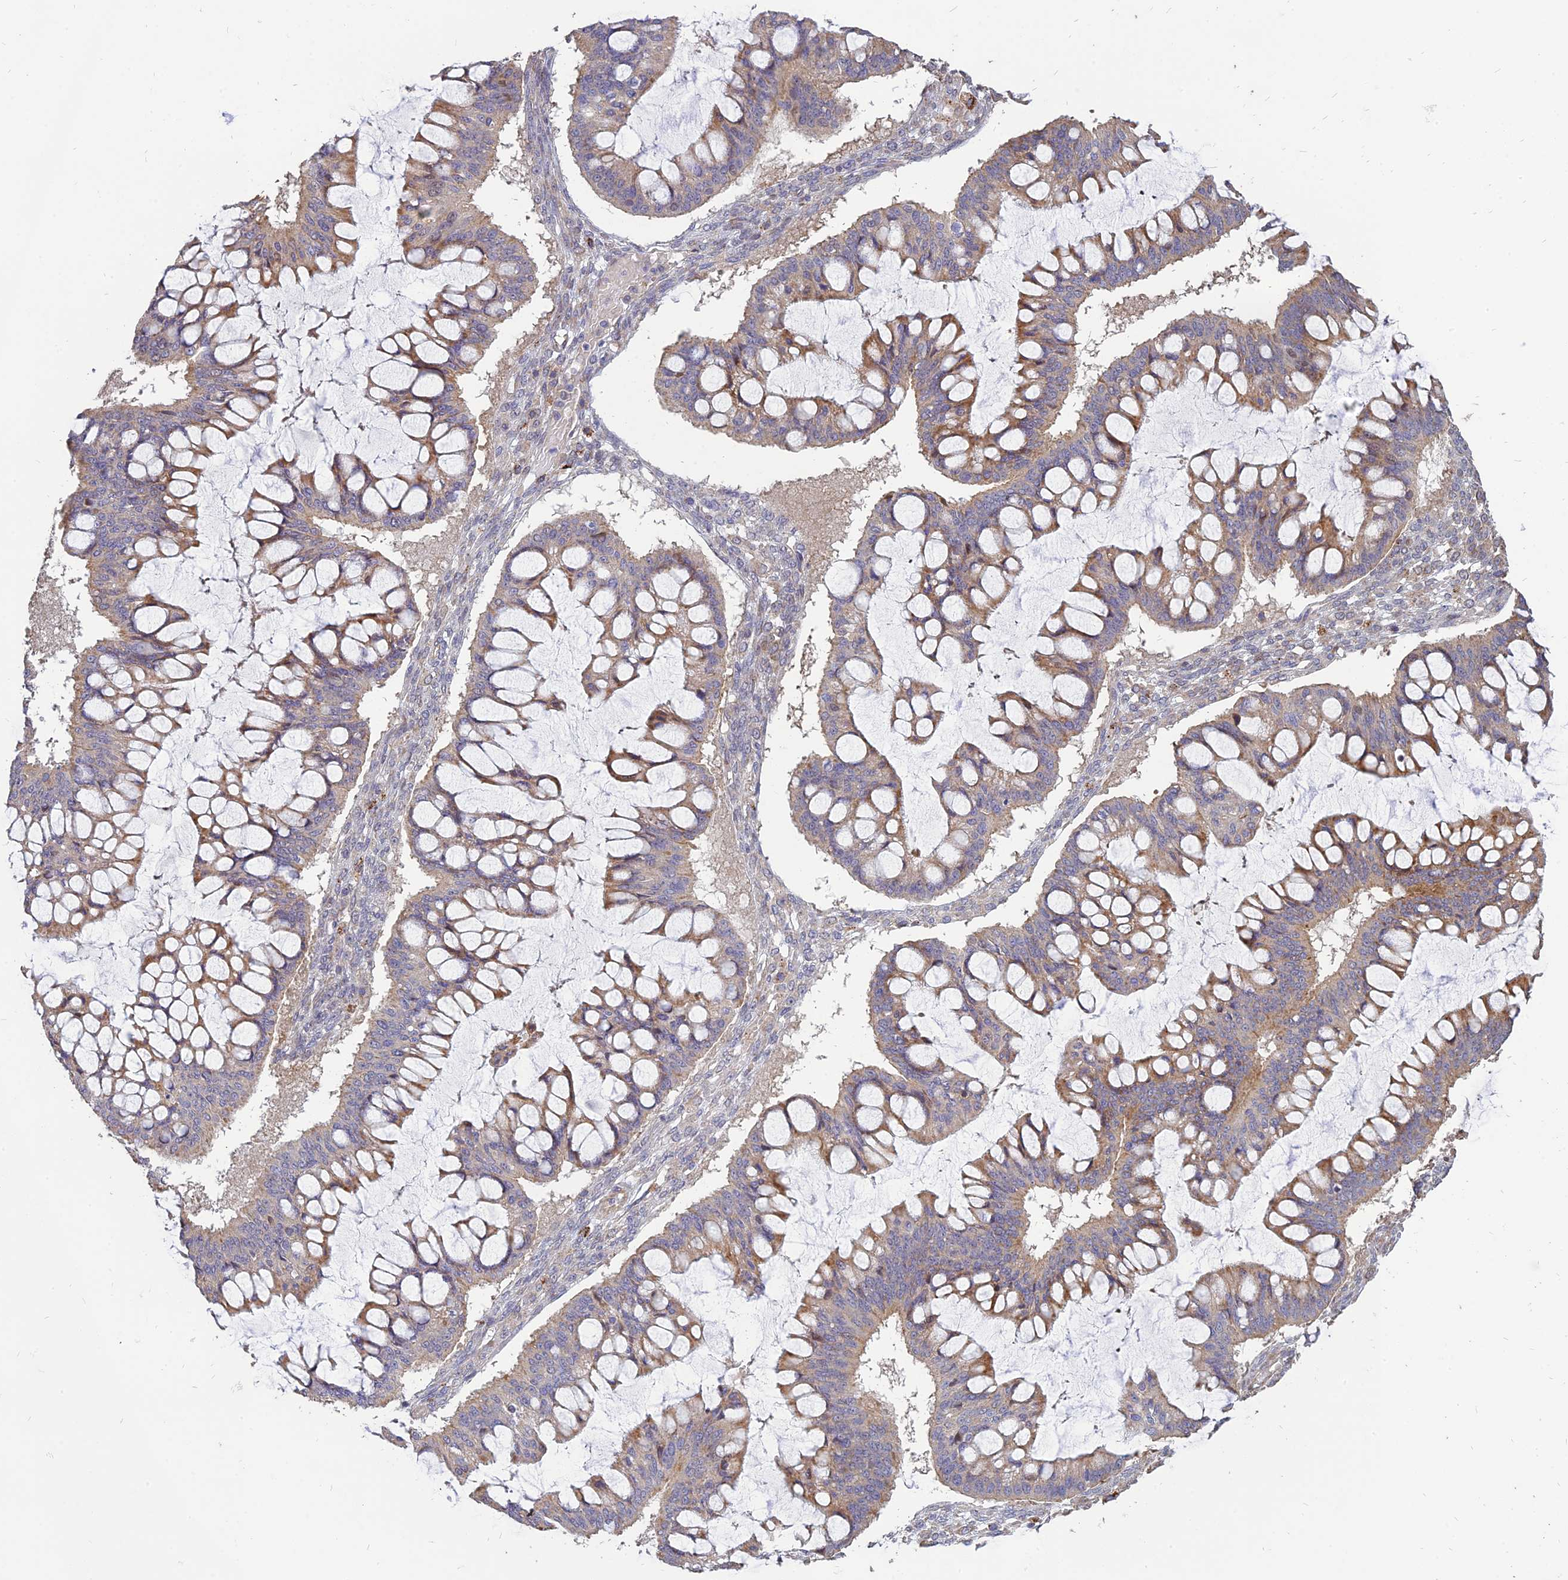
{"staining": {"intensity": "moderate", "quantity": "<25%", "location": "cytoplasmic/membranous"}, "tissue": "ovarian cancer", "cell_type": "Tumor cells", "image_type": "cancer", "snomed": [{"axis": "morphology", "description": "Cystadenocarcinoma, mucinous, NOS"}, {"axis": "topography", "description": "Ovary"}], "caption": "Immunohistochemical staining of ovarian cancer (mucinous cystadenocarcinoma) displays low levels of moderate cytoplasmic/membranous protein staining in about <25% of tumor cells.", "gene": "ST3GAL6", "patient": {"sex": "female", "age": 73}}